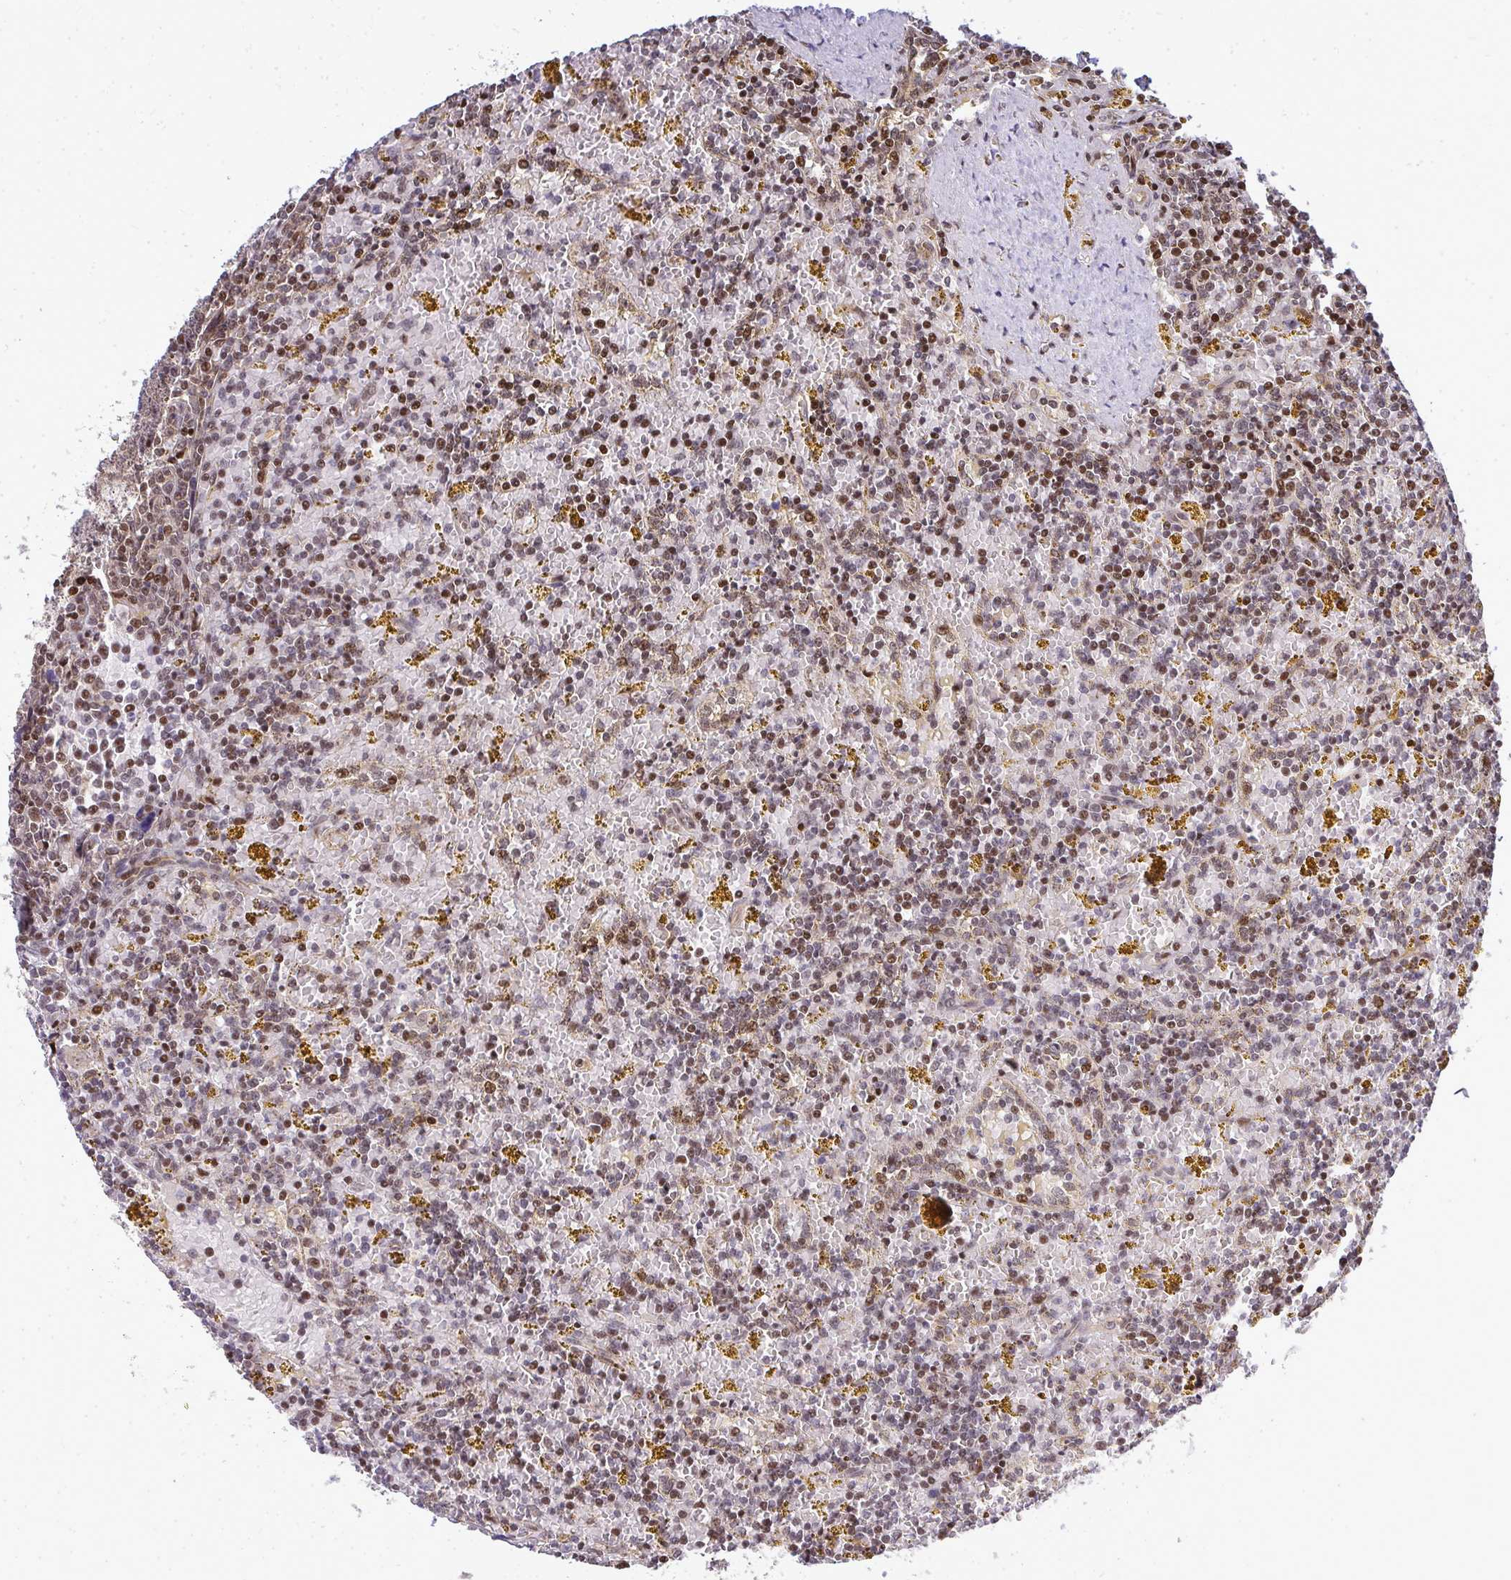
{"staining": {"intensity": "moderate", "quantity": "25%-75%", "location": "nuclear"}, "tissue": "lymphoma", "cell_type": "Tumor cells", "image_type": "cancer", "snomed": [{"axis": "morphology", "description": "Malignant lymphoma, non-Hodgkin's type, Low grade"}, {"axis": "topography", "description": "Spleen"}, {"axis": "topography", "description": "Lymph node"}], "caption": "Human low-grade malignant lymphoma, non-Hodgkin's type stained with a protein marker displays moderate staining in tumor cells.", "gene": "PIGY", "patient": {"sex": "female", "age": 66}}